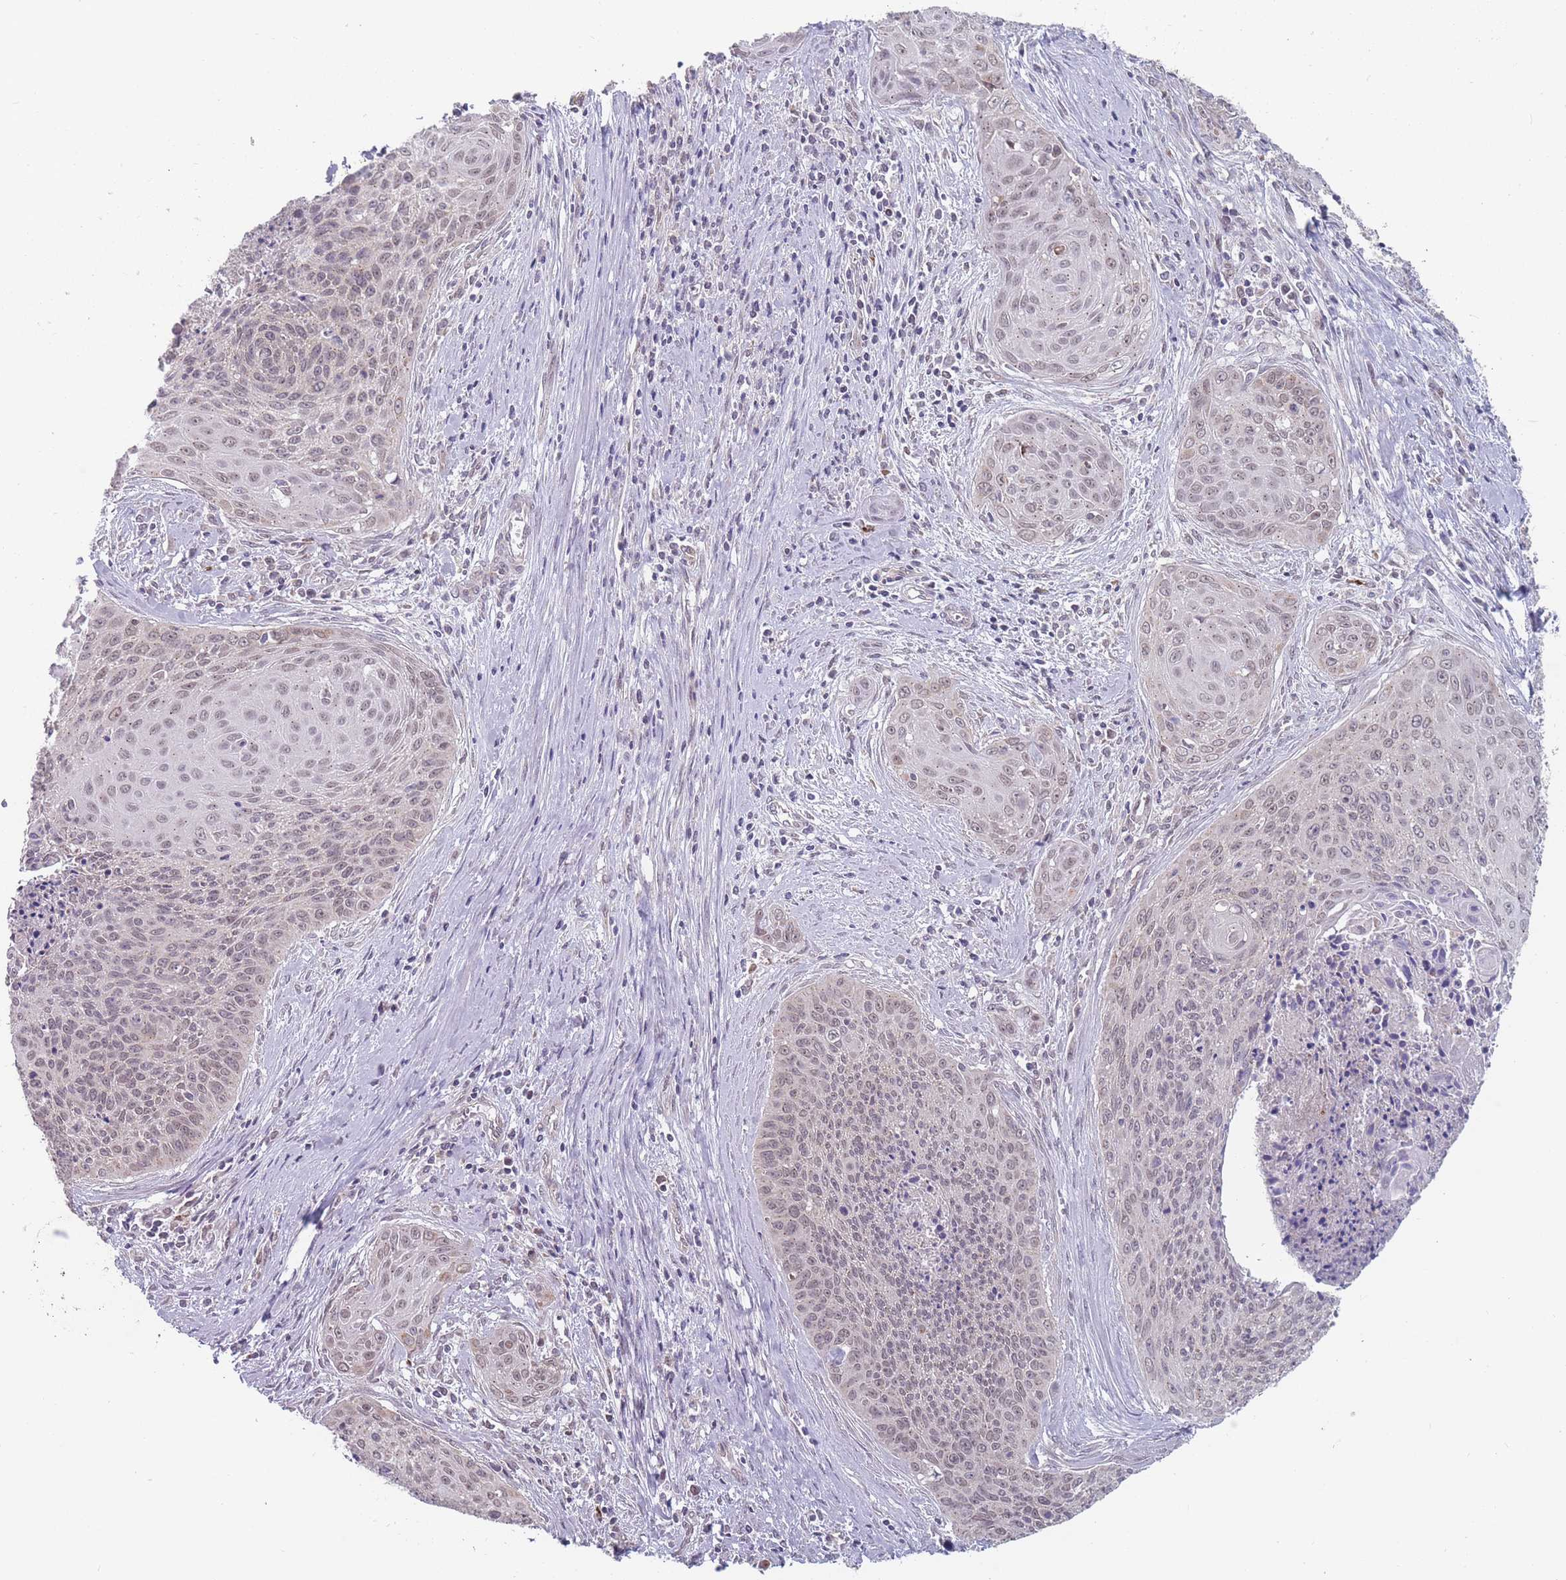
{"staining": {"intensity": "weak", "quantity": "25%-75%", "location": "nuclear"}, "tissue": "cervical cancer", "cell_type": "Tumor cells", "image_type": "cancer", "snomed": [{"axis": "morphology", "description": "Squamous cell carcinoma, NOS"}, {"axis": "topography", "description": "Cervix"}], "caption": "Immunohistochemistry staining of cervical cancer, which displays low levels of weak nuclear expression in about 25%-75% of tumor cells indicating weak nuclear protein positivity. The staining was performed using DAB (3,3'-diaminobenzidine) (brown) for protein detection and nuclei were counterstained in hematoxylin (blue).", "gene": "PEX7", "patient": {"sex": "female", "age": 55}}